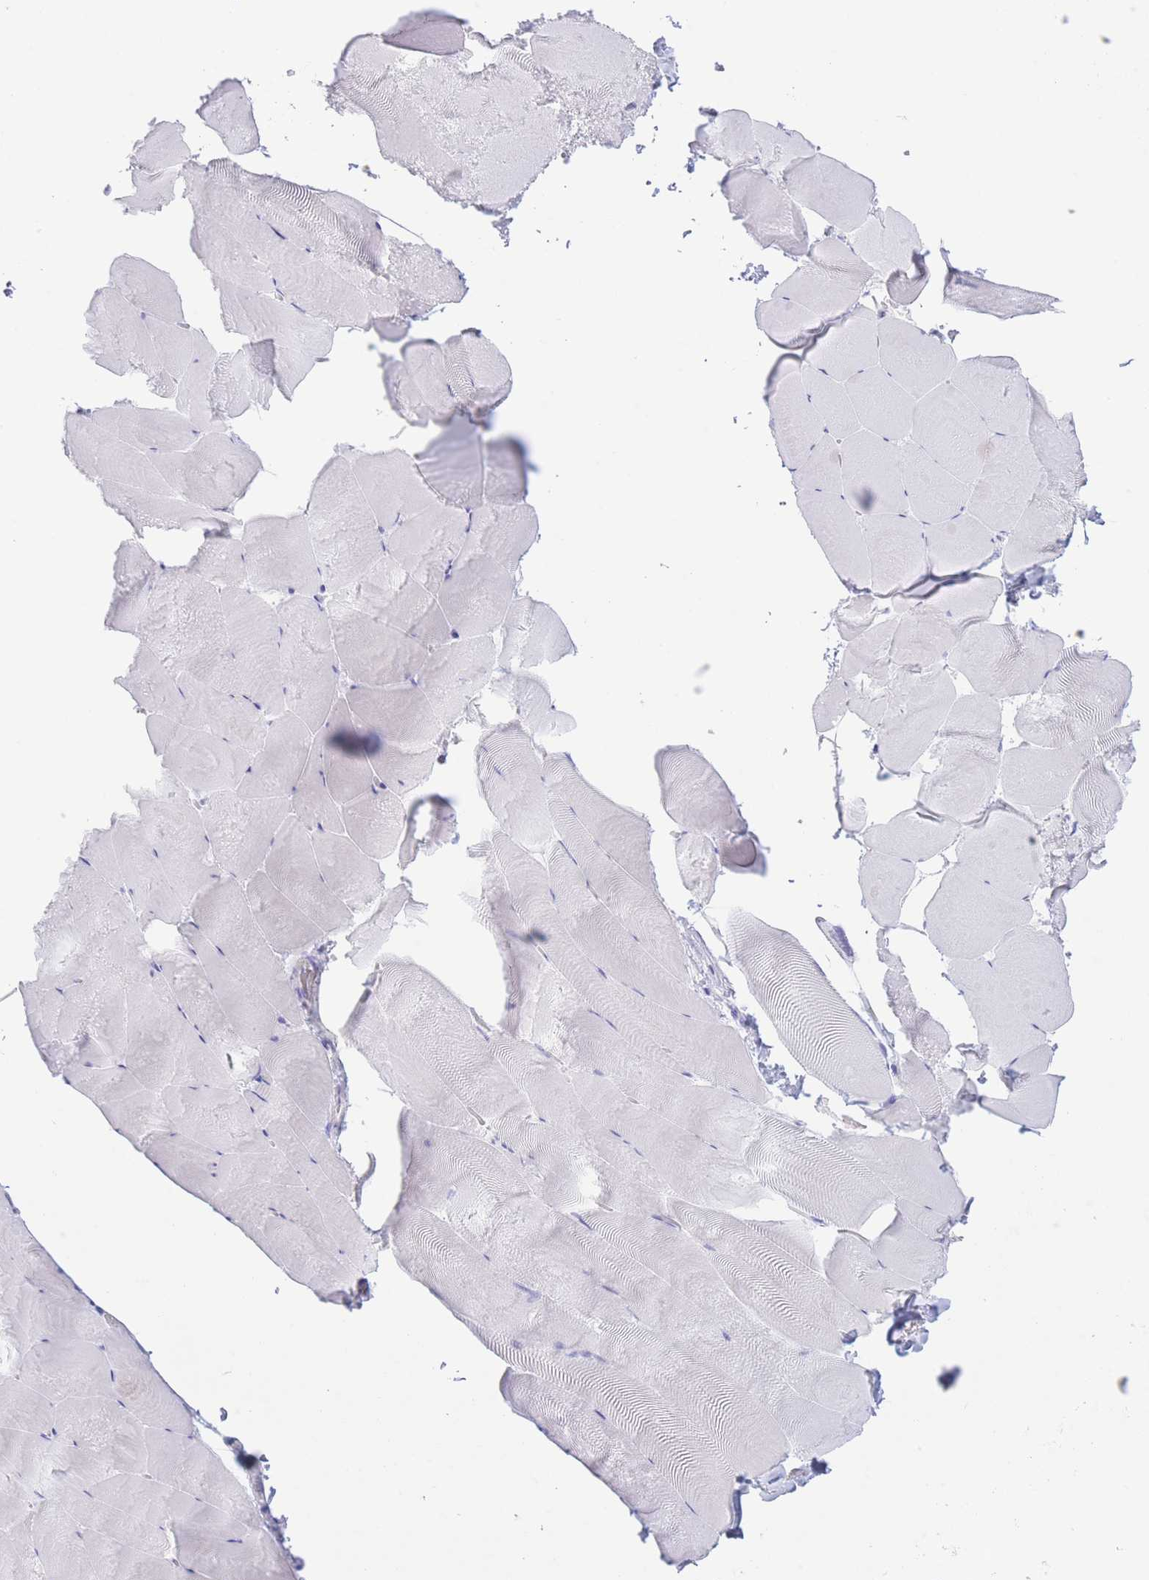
{"staining": {"intensity": "negative", "quantity": "none", "location": "none"}, "tissue": "skeletal muscle", "cell_type": "Myocytes", "image_type": "normal", "snomed": [{"axis": "morphology", "description": "Normal tissue, NOS"}, {"axis": "topography", "description": "Skeletal muscle"}], "caption": "This photomicrograph is of unremarkable skeletal muscle stained with immunohistochemistry (IHC) to label a protein in brown with the nuclei are counter-stained blue. There is no staining in myocytes. (Stains: DAB immunohistochemistry with hematoxylin counter stain, Microscopy: brightfield microscopy at high magnification).", "gene": "PKLR", "patient": {"sex": "female", "age": 64}}